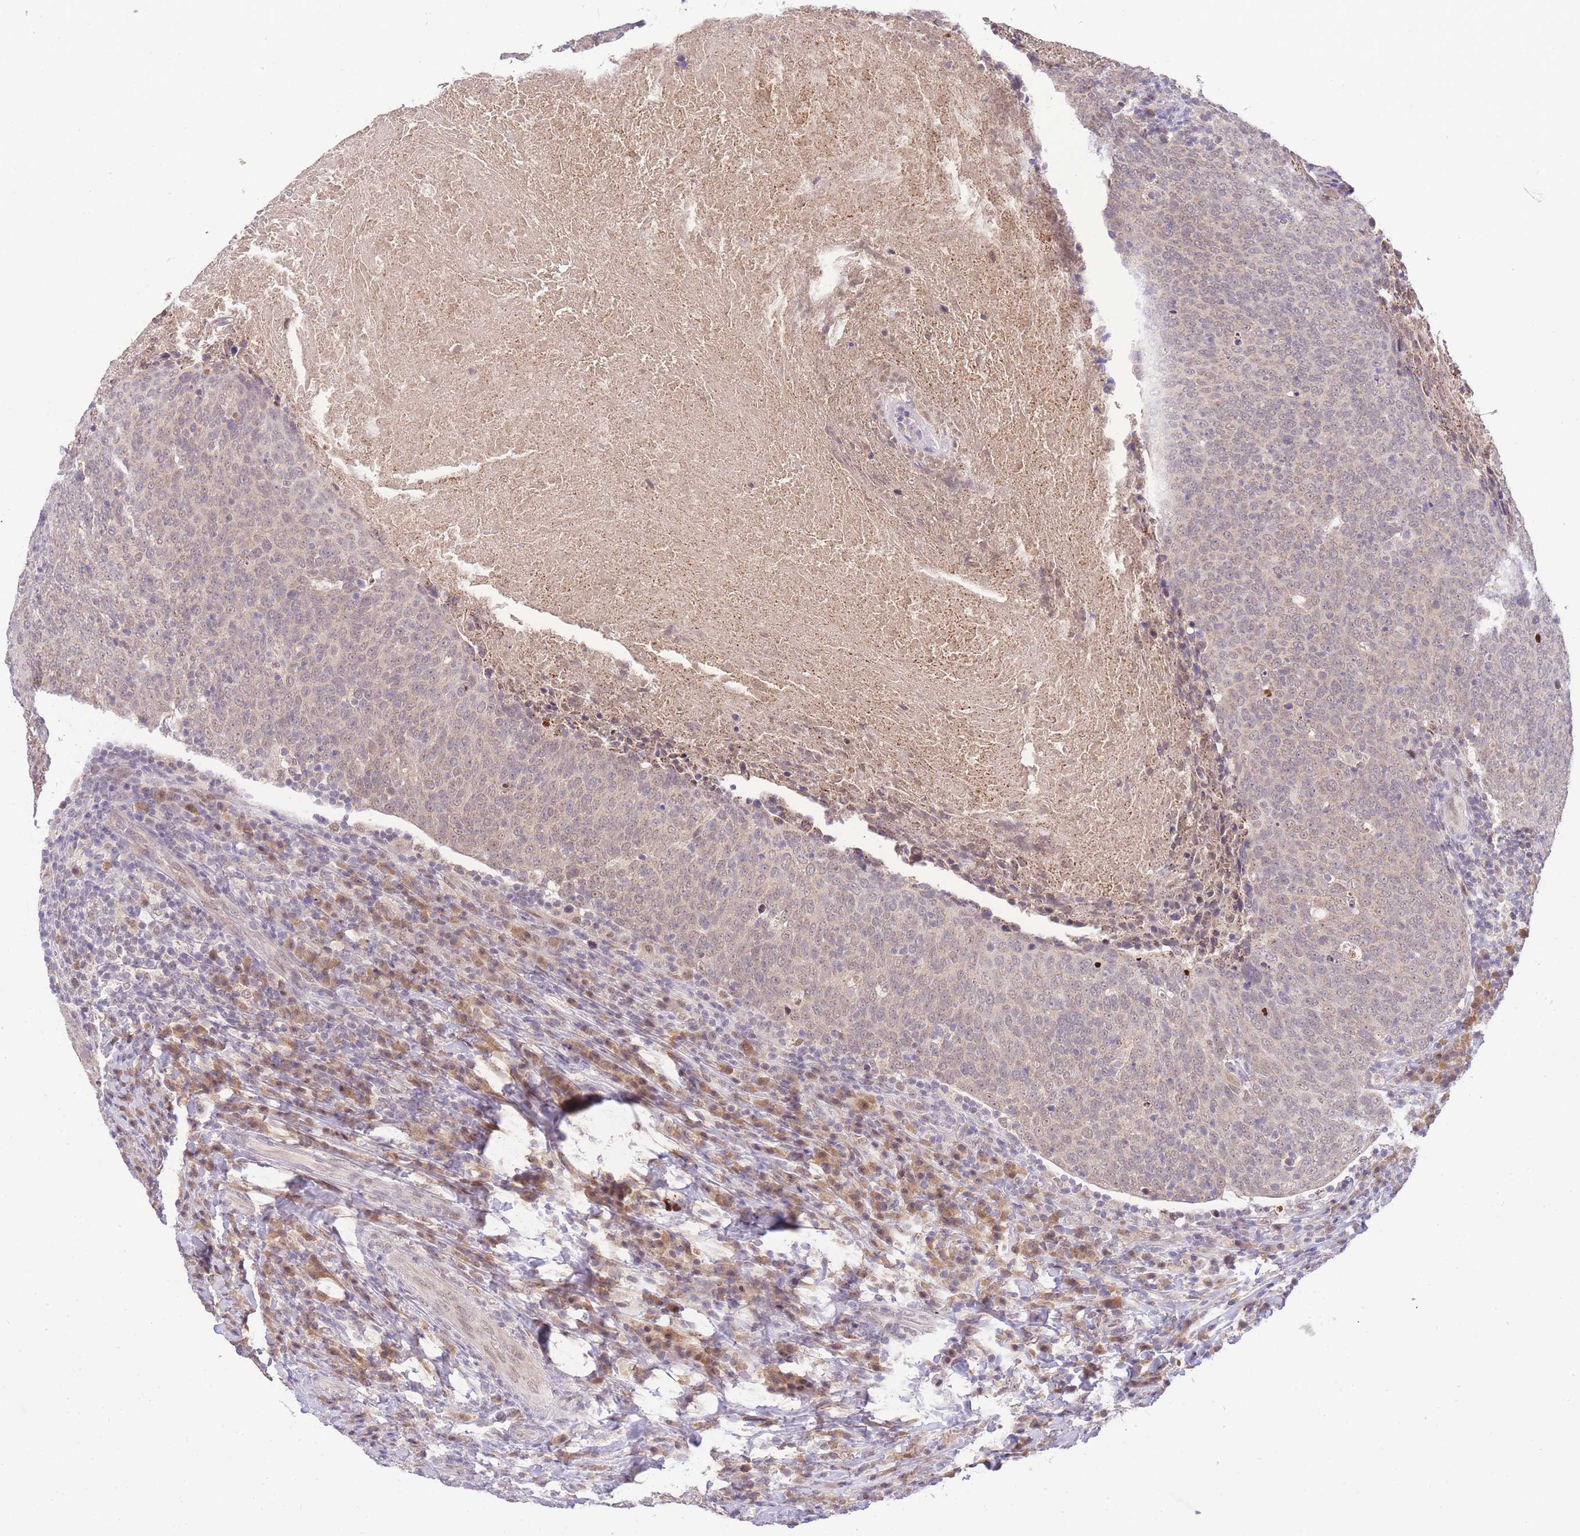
{"staining": {"intensity": "weak", "quantity": "<25%", "location": "cytoplasmic/membranous,nuclear"}, "tissue": "head and neck cancer", "cell_type": "Tumor cells", "image_type": "cancer", "snomed": [{"axis": "morphology", "description": "Squamous cell carcinoma, NOS"}, {"axis": "morphology", "description": "Squamous cell carcinoma, metastatic, NOS"}, {"axis": "topography", "description": "Lymph node"}, {"axis": "topography", "description": "Head-Neck"}], "caption": "DAB immunohistochemical staining of human metastatic squamous cell carcinoma (head and neck) exhibits no significant positivity in tumor cells. Brightfield microscopy of immunohistochemistry (IHC) stained with DAB (brown) and hematoxylin (blue), captured at high magnification.", "gene": "PUS10", "patient": {"sex": "male", "age": 62}}